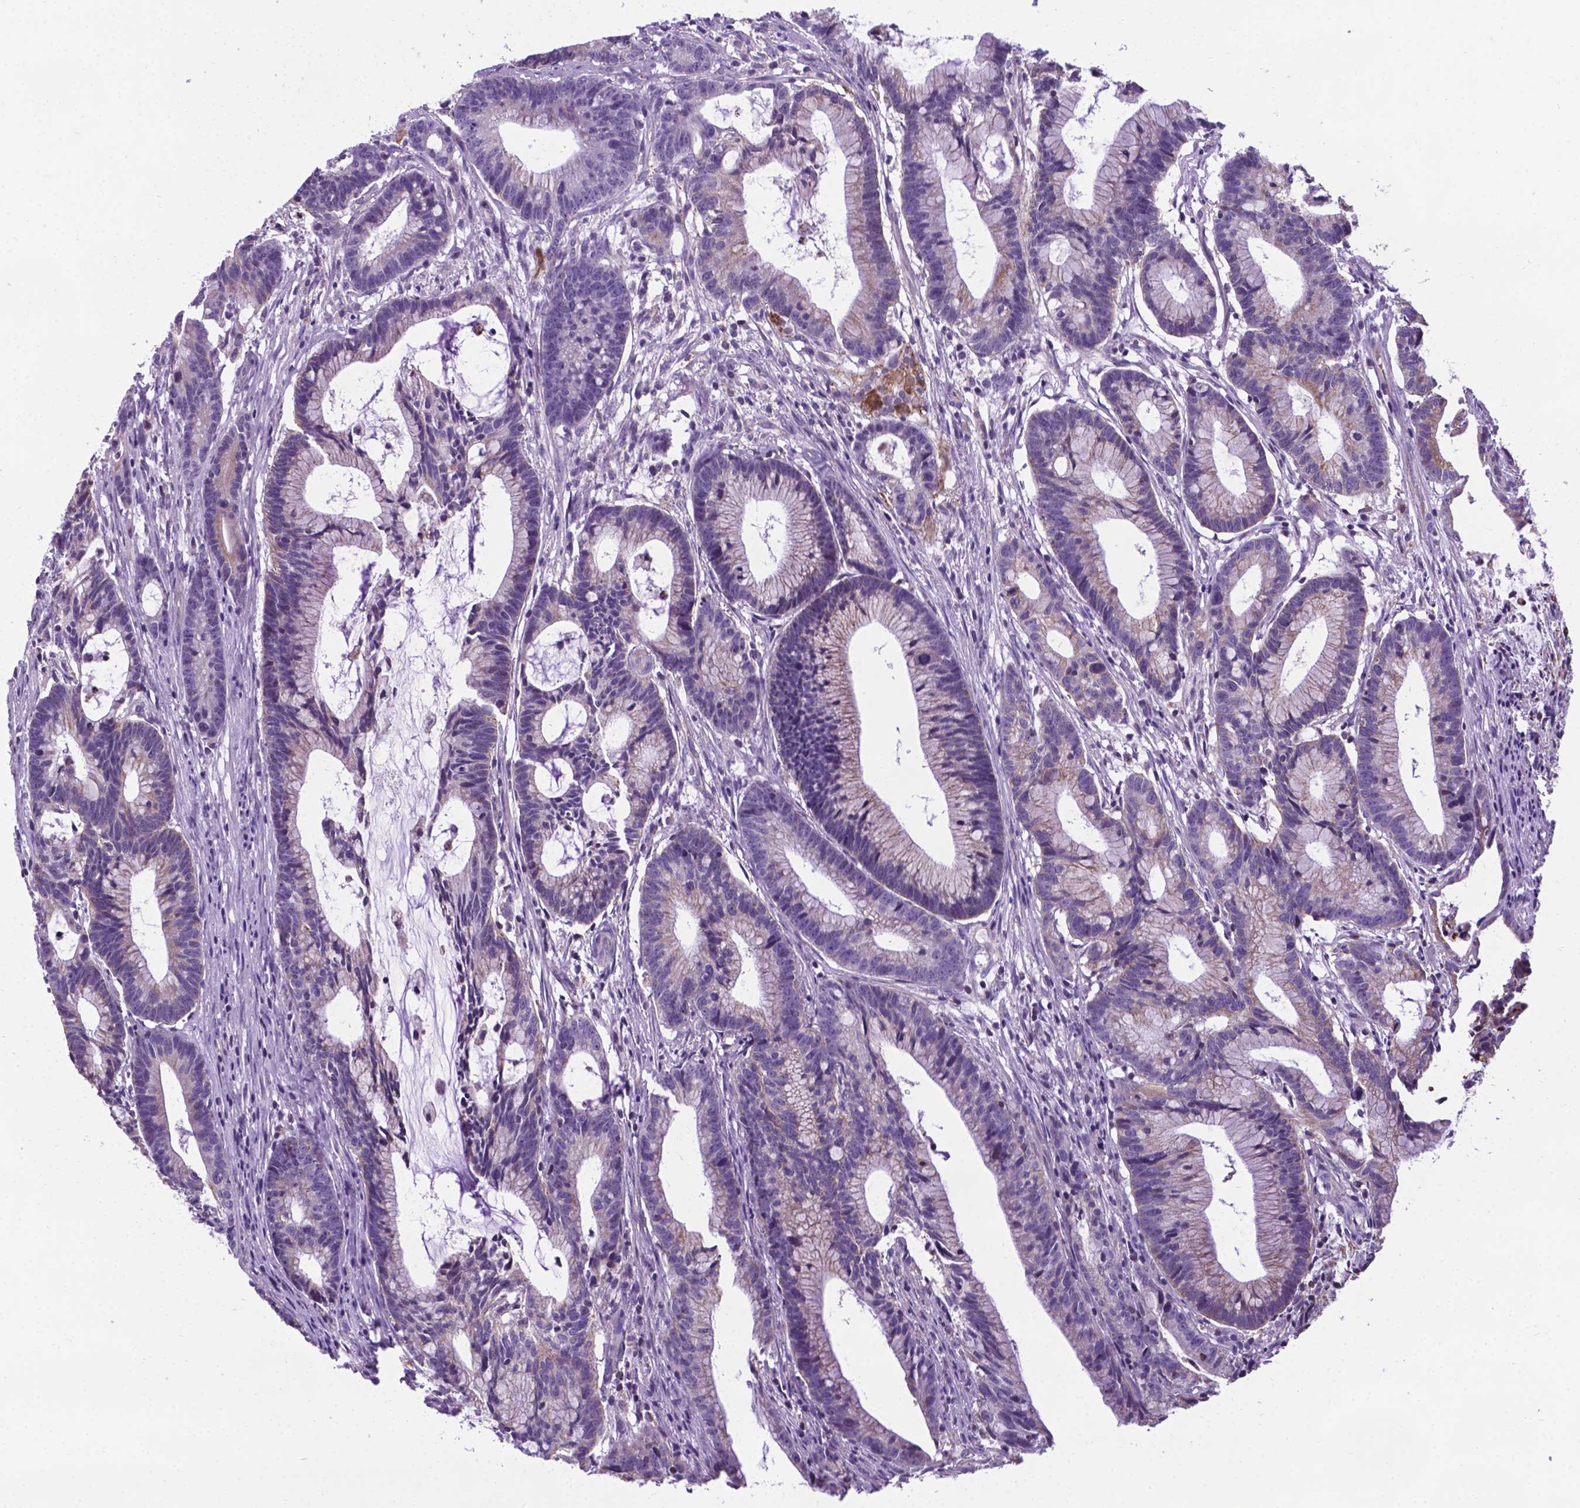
{"staining": {"intensity": "weak", "quantity": "<25%", "location": "cytoplasmic/membranous"}, "tissue": "colorectal cancer", "cell_type": "Tumor cells", "image_type": "cancer", "snomed": [{"axis": "morphology", "description": "Adenocarcinoma, NOS"}, {"axis": "topography", "description": "Colon"}], "caption": "There is no significant expression in tumor cells of adenocarcinoma (colorectal).", "gene": "POU3F3", "patient": {"sex": "female", "age": 78}}